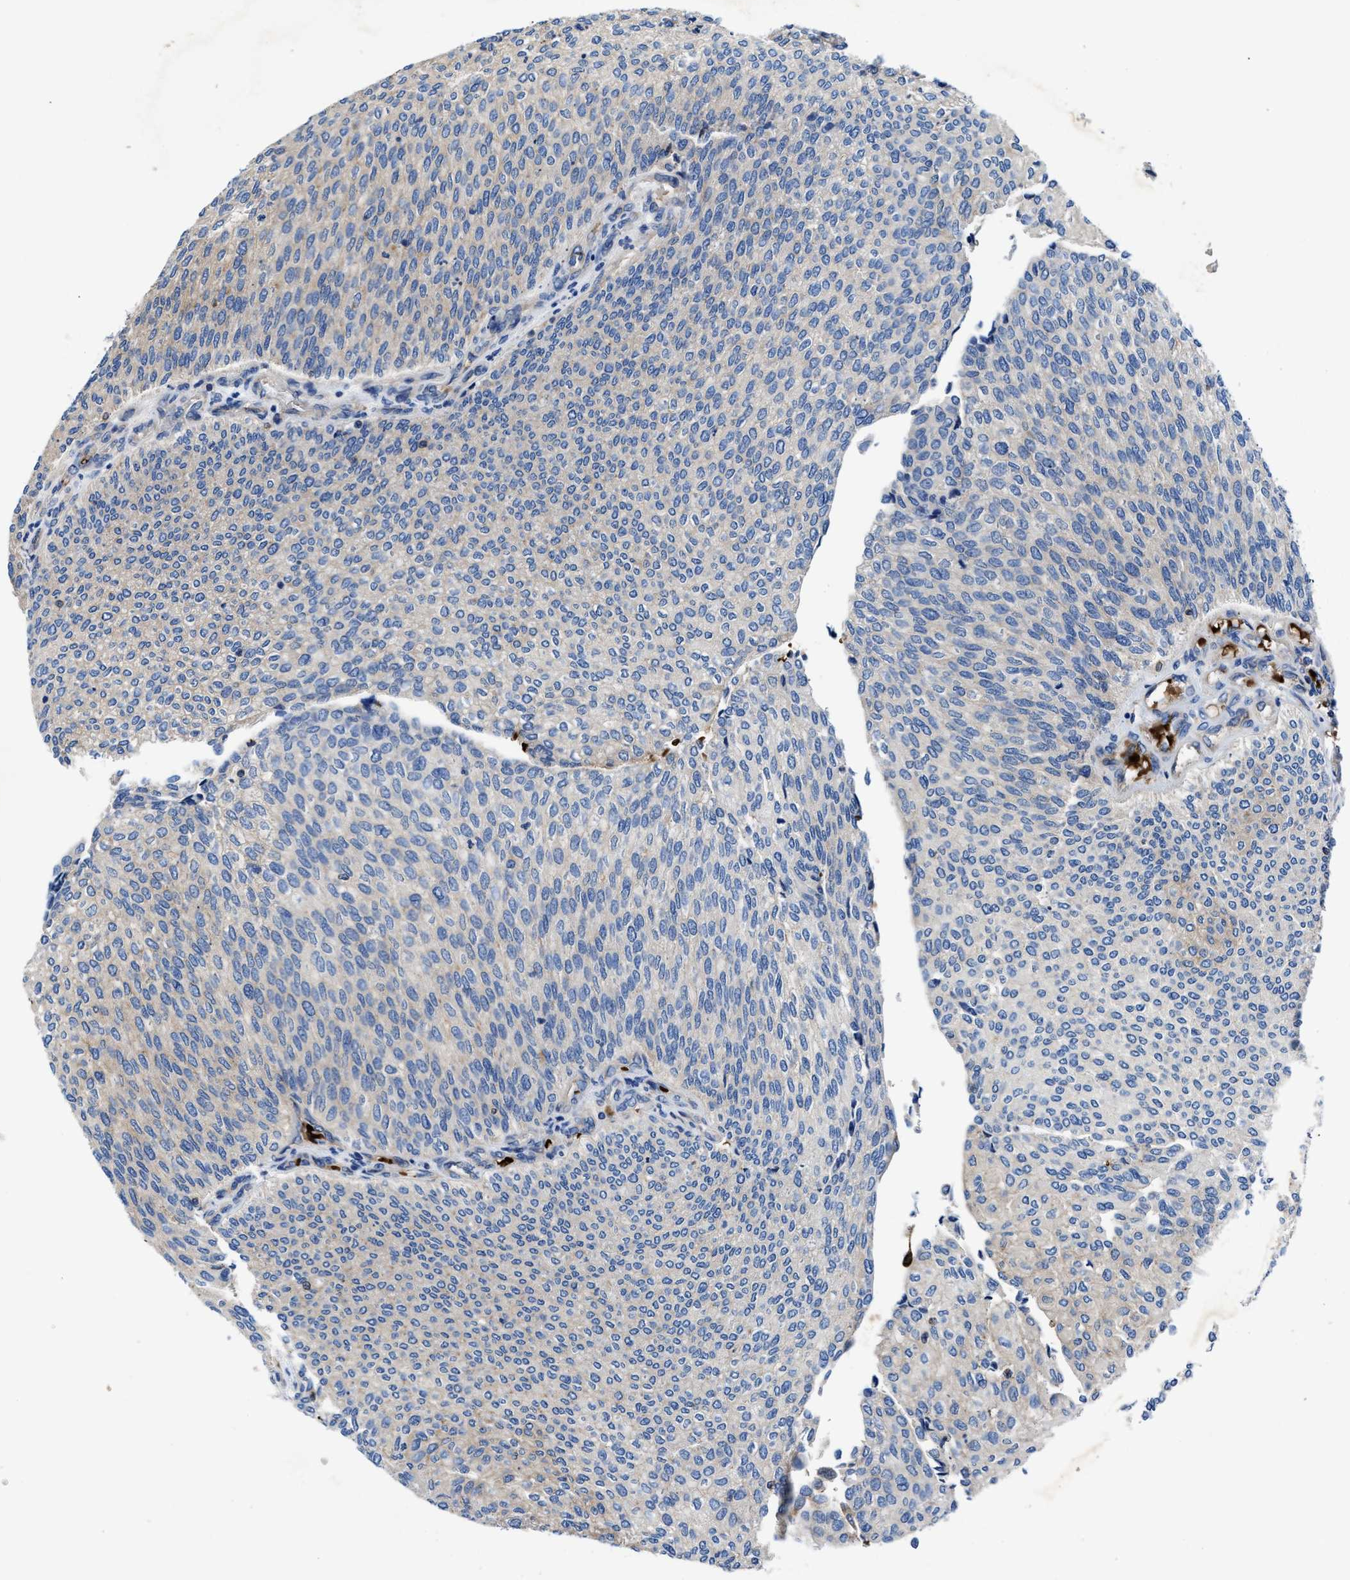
{"staining": {"intensity": "negative", "quantity": "none", "location": "none"}, "tissue": "urothelial cancer", "cell_type": "Tumor cells", "image_type": "cancer", "snomed": [{"axis": "morphology", "description": "Urothelial carcinoma, Low grade"}, {"axis": "topography", "description": "Urinary bladder"}], "caption": "Urothelial cancer was stained to show a protein in brown. There is no significant positivity in tumor cells. (DAB immunohistochemistry (IHC), high magnification).", "gene": "PHLPP1", "patient": {"sex": "female", "age": 79}}